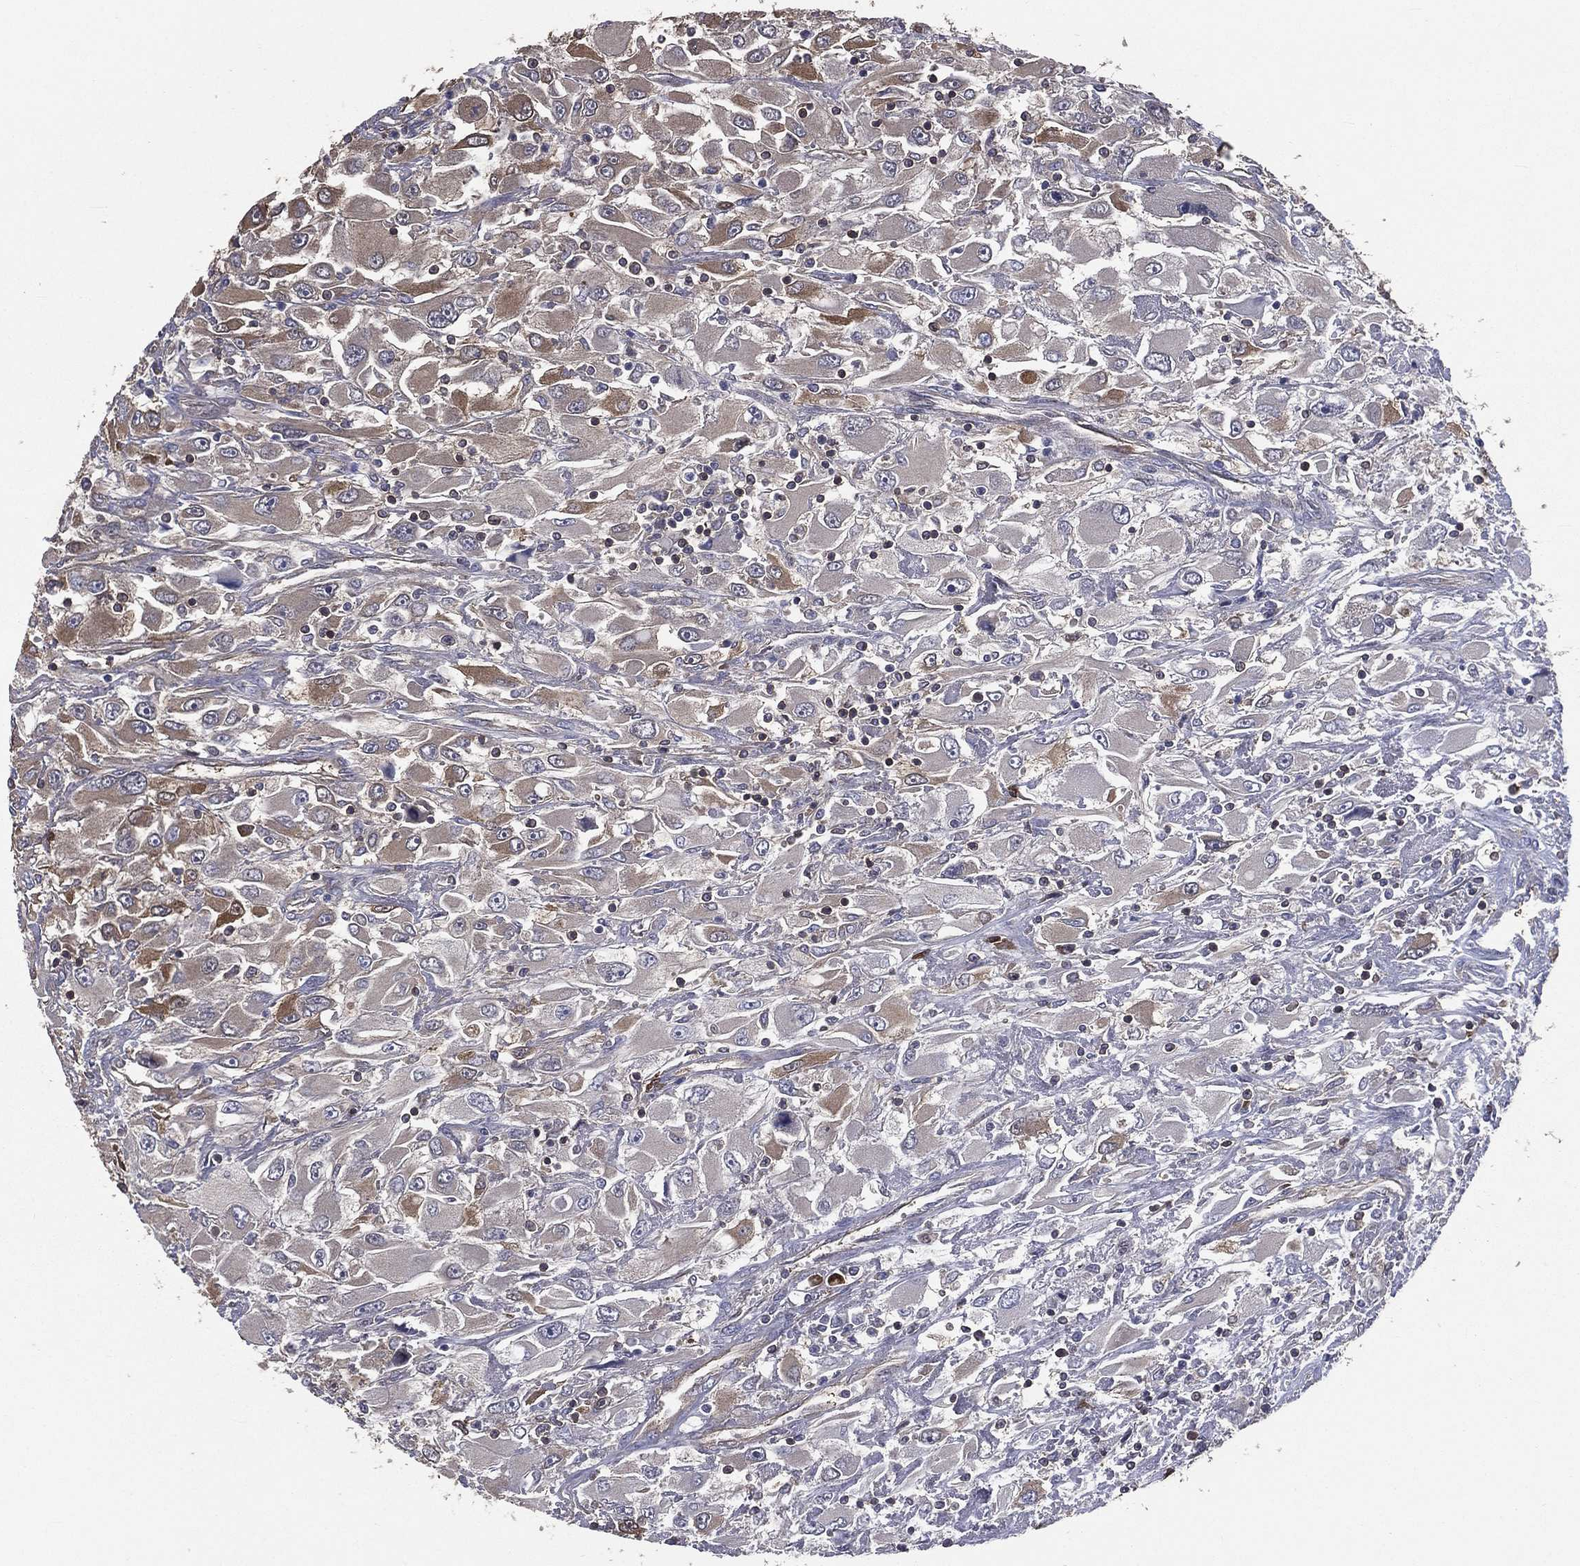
{"staining": {"intensity": "weak", "quantity": ">75%", "location": "cytoplasmic/membranous"}, "tissue": "renal cancer", "cell_type": "Tumor cells", "image_type": "cancer", "snomed": [{"axis": "morphology", "description": "Adenocarcinoma, NOS"}, {"axis": "topography", "description": "Kidney"}], "caption": "This image displays IHC staining of renal adenocarcinoma, with low weak cytoplasmic/membranous expression in about >75% of tumor cells.", "gene": "SARS1", "patient": {"sex": "female", "age": 52}}